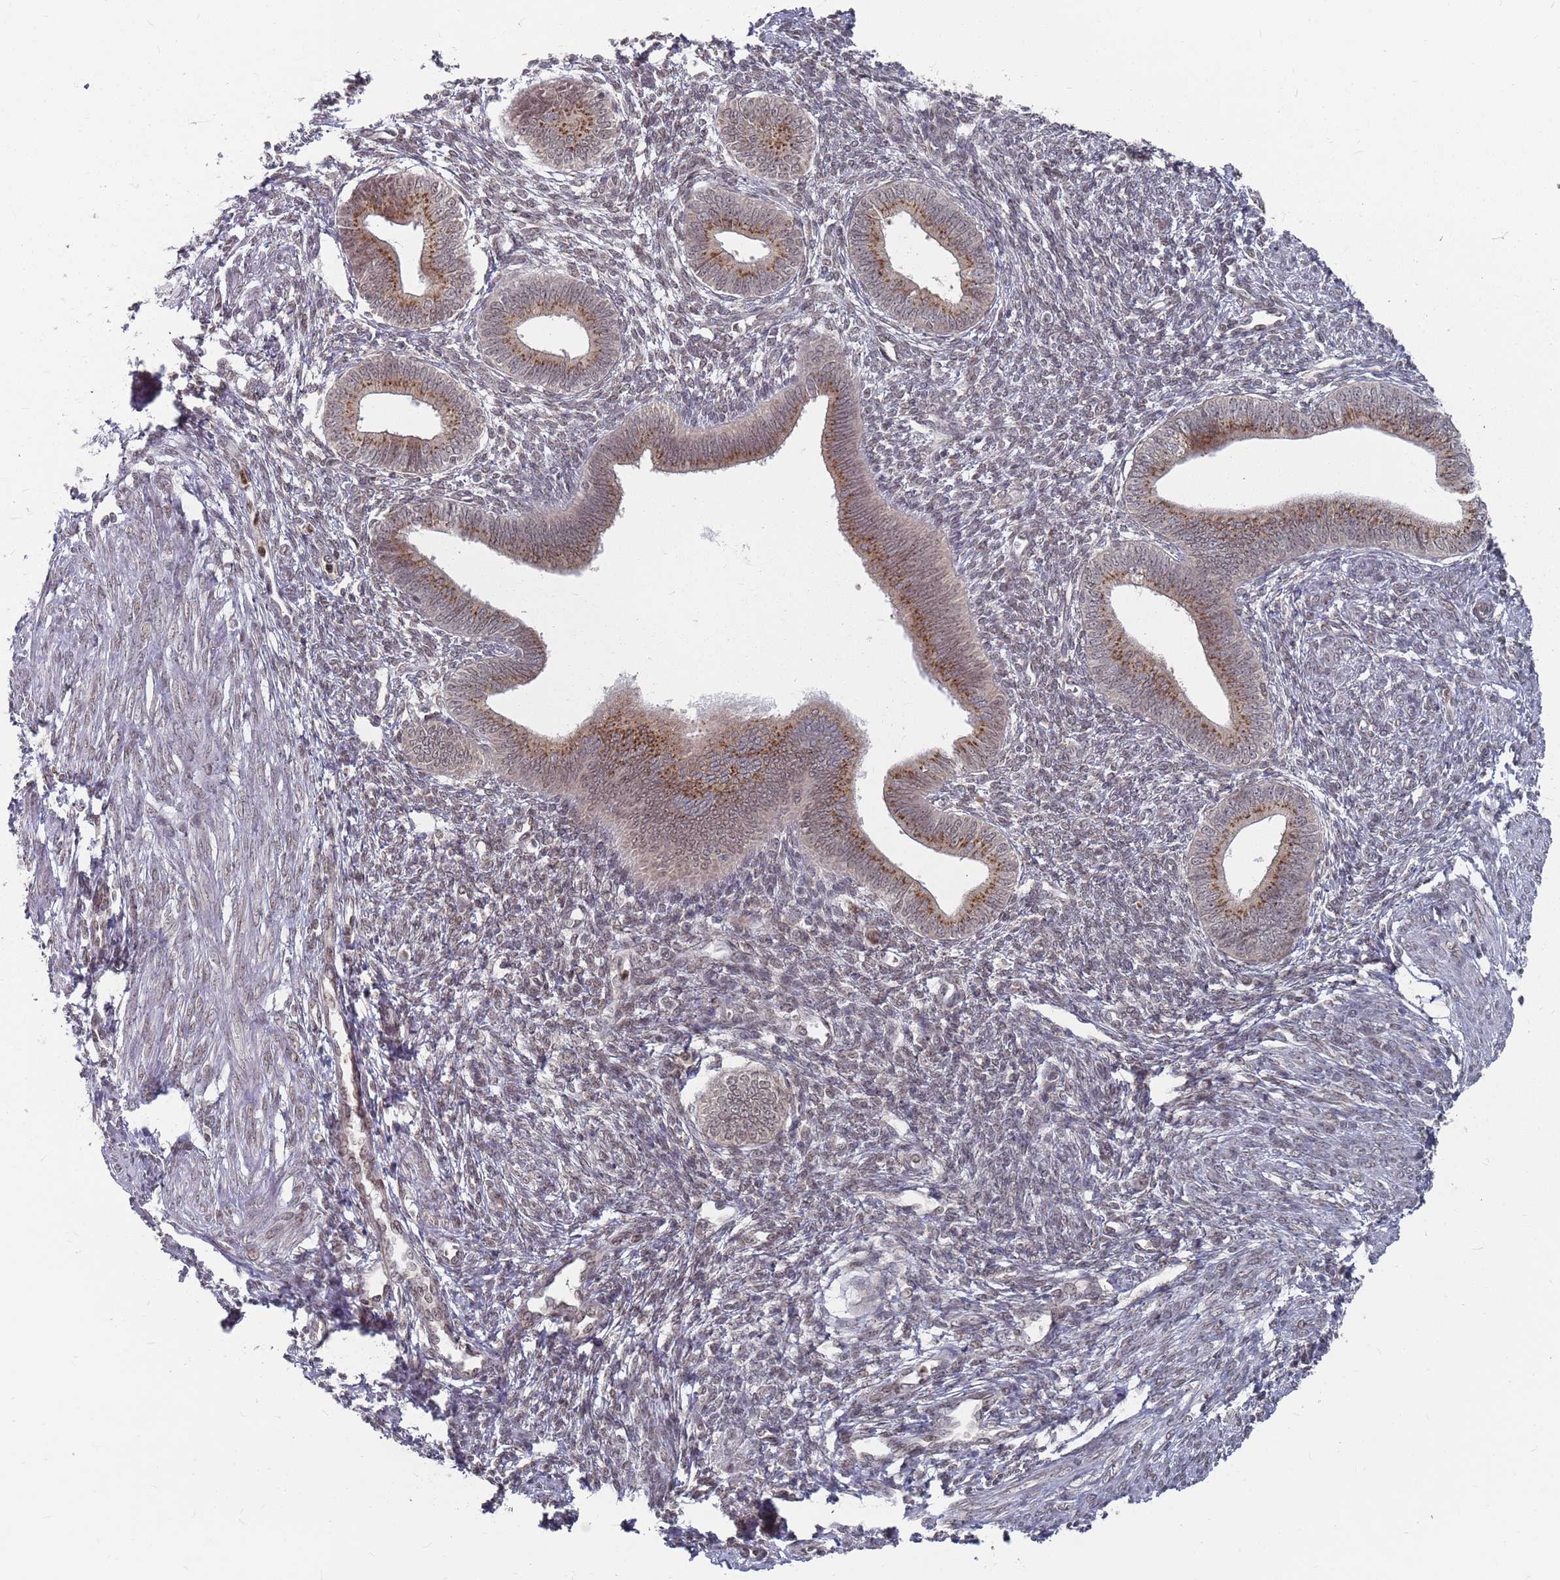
{"staining": {"intensity": "negative", "quantity": "none", "location": "none"}, "tissue": "endometrium", "cell_type": "Cells in endometrial stroma", "image_type": "normal", "snomed": [{"axis": "morphology", "description": "Normal tissue, NOS"}, {"axis": "topography", "description": "Endometrium"}], "caption": "The photomicrograph demonstrates no staining of cells in endometrial stroma in benign endometrium. Brightfield microscopy of immunohistochemistry (IHC) stained with DAB (brown) and hematoxylin (blue), captured at high magnification.", "gene": "FMO4", "patient": {"sex": "female", "age": 46}}